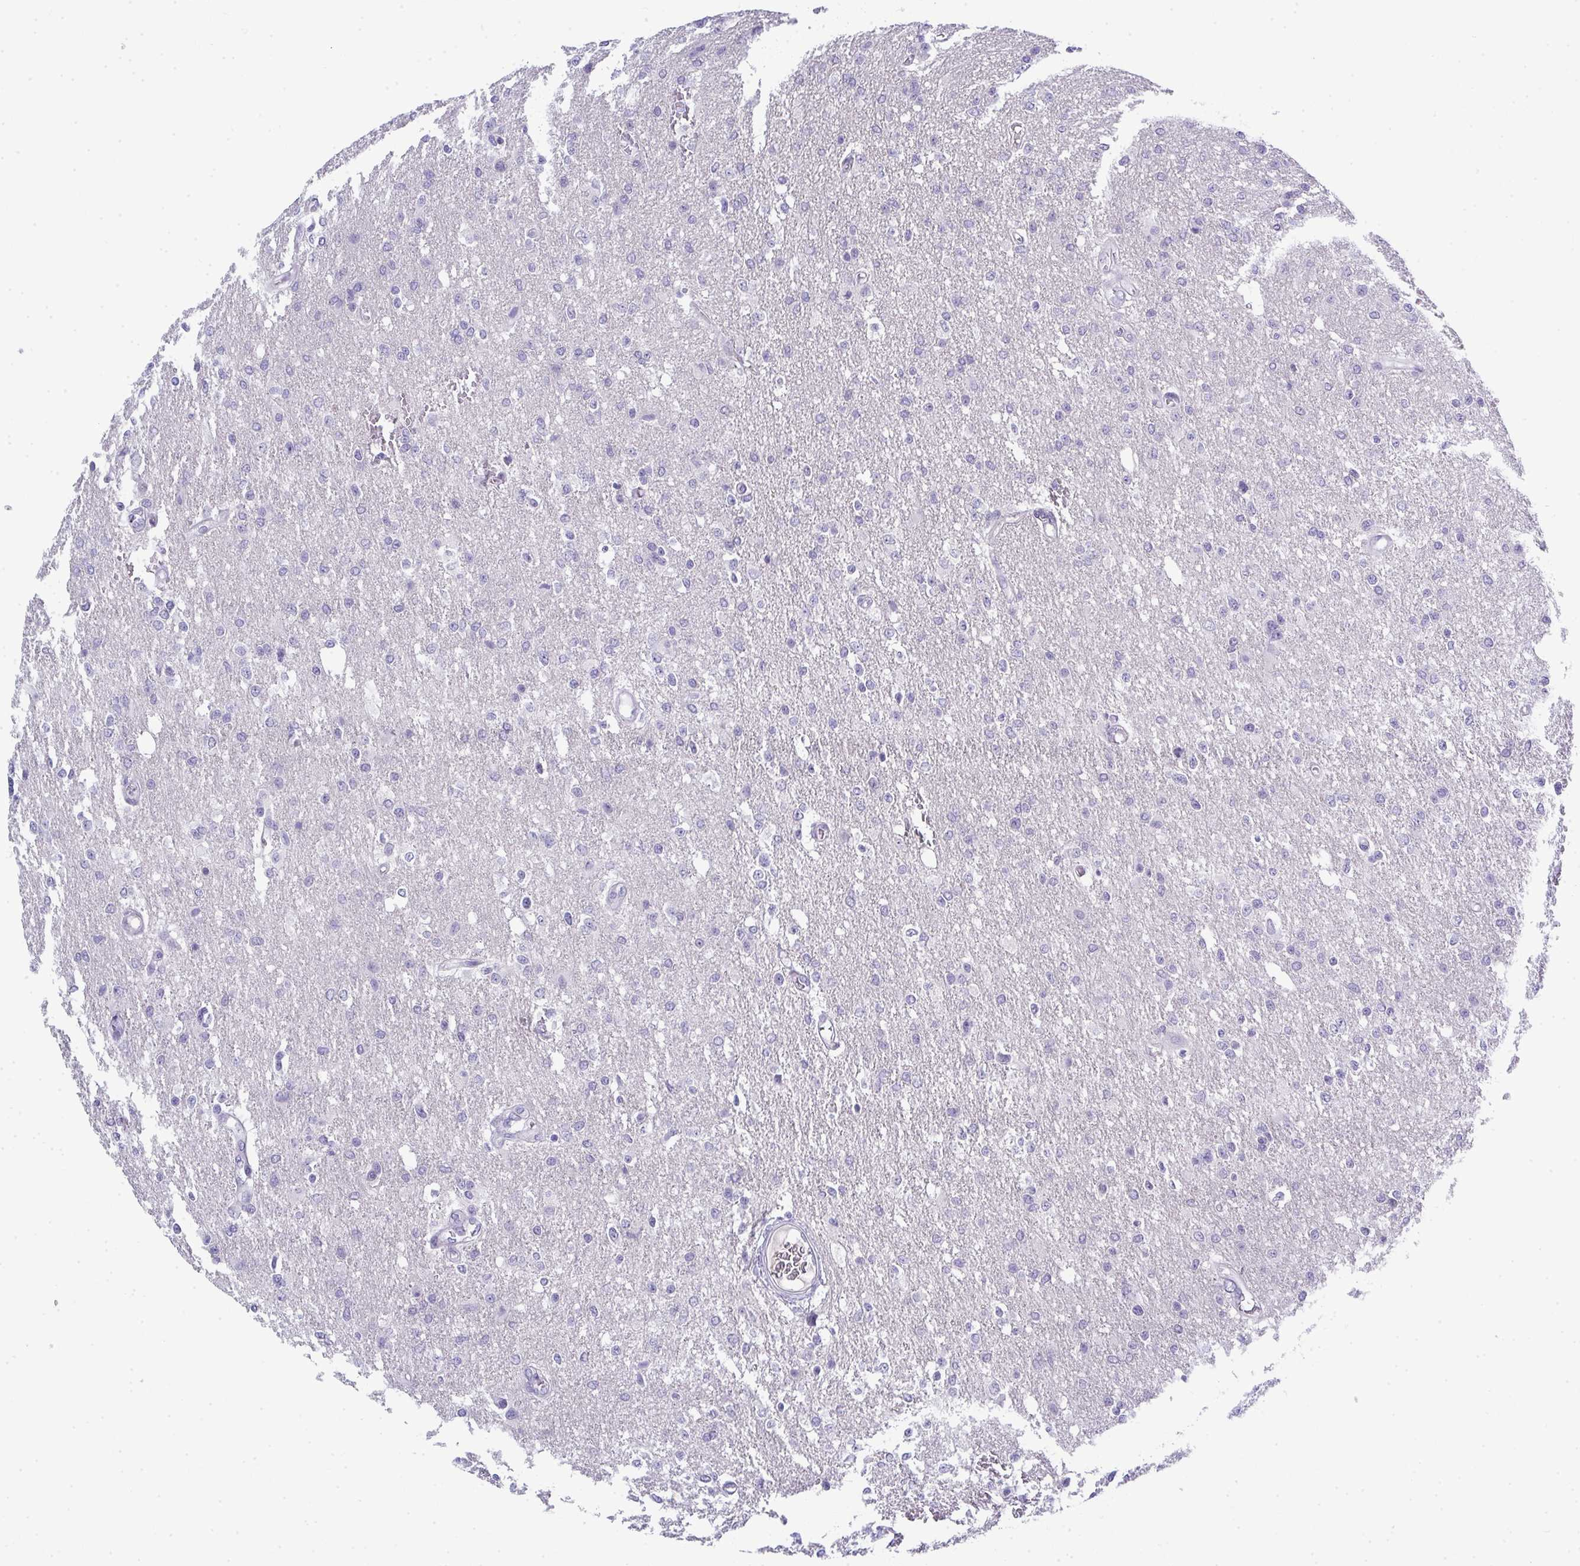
{"staining": {"intensity": "negative", "quantity": "none", "location": "none"}, "tissue": "glioma", "cell_type": "Tumor cells", "image_type": "cancer", "snomed": [{"axis": "morphology", "description": "Glioma, malignant, Low grade"}, {"axis": "topography", "description": "Brain"}], "caption": "Immunohistochemical staining of glioma exhibits no significant positivity in tumor cells. The staining is performed using DAB brown chromogen with nuclei counter-stained in using hematoxylin.", "gene": "TMEM82", "patient": {"sex": "male", "age": 26}}